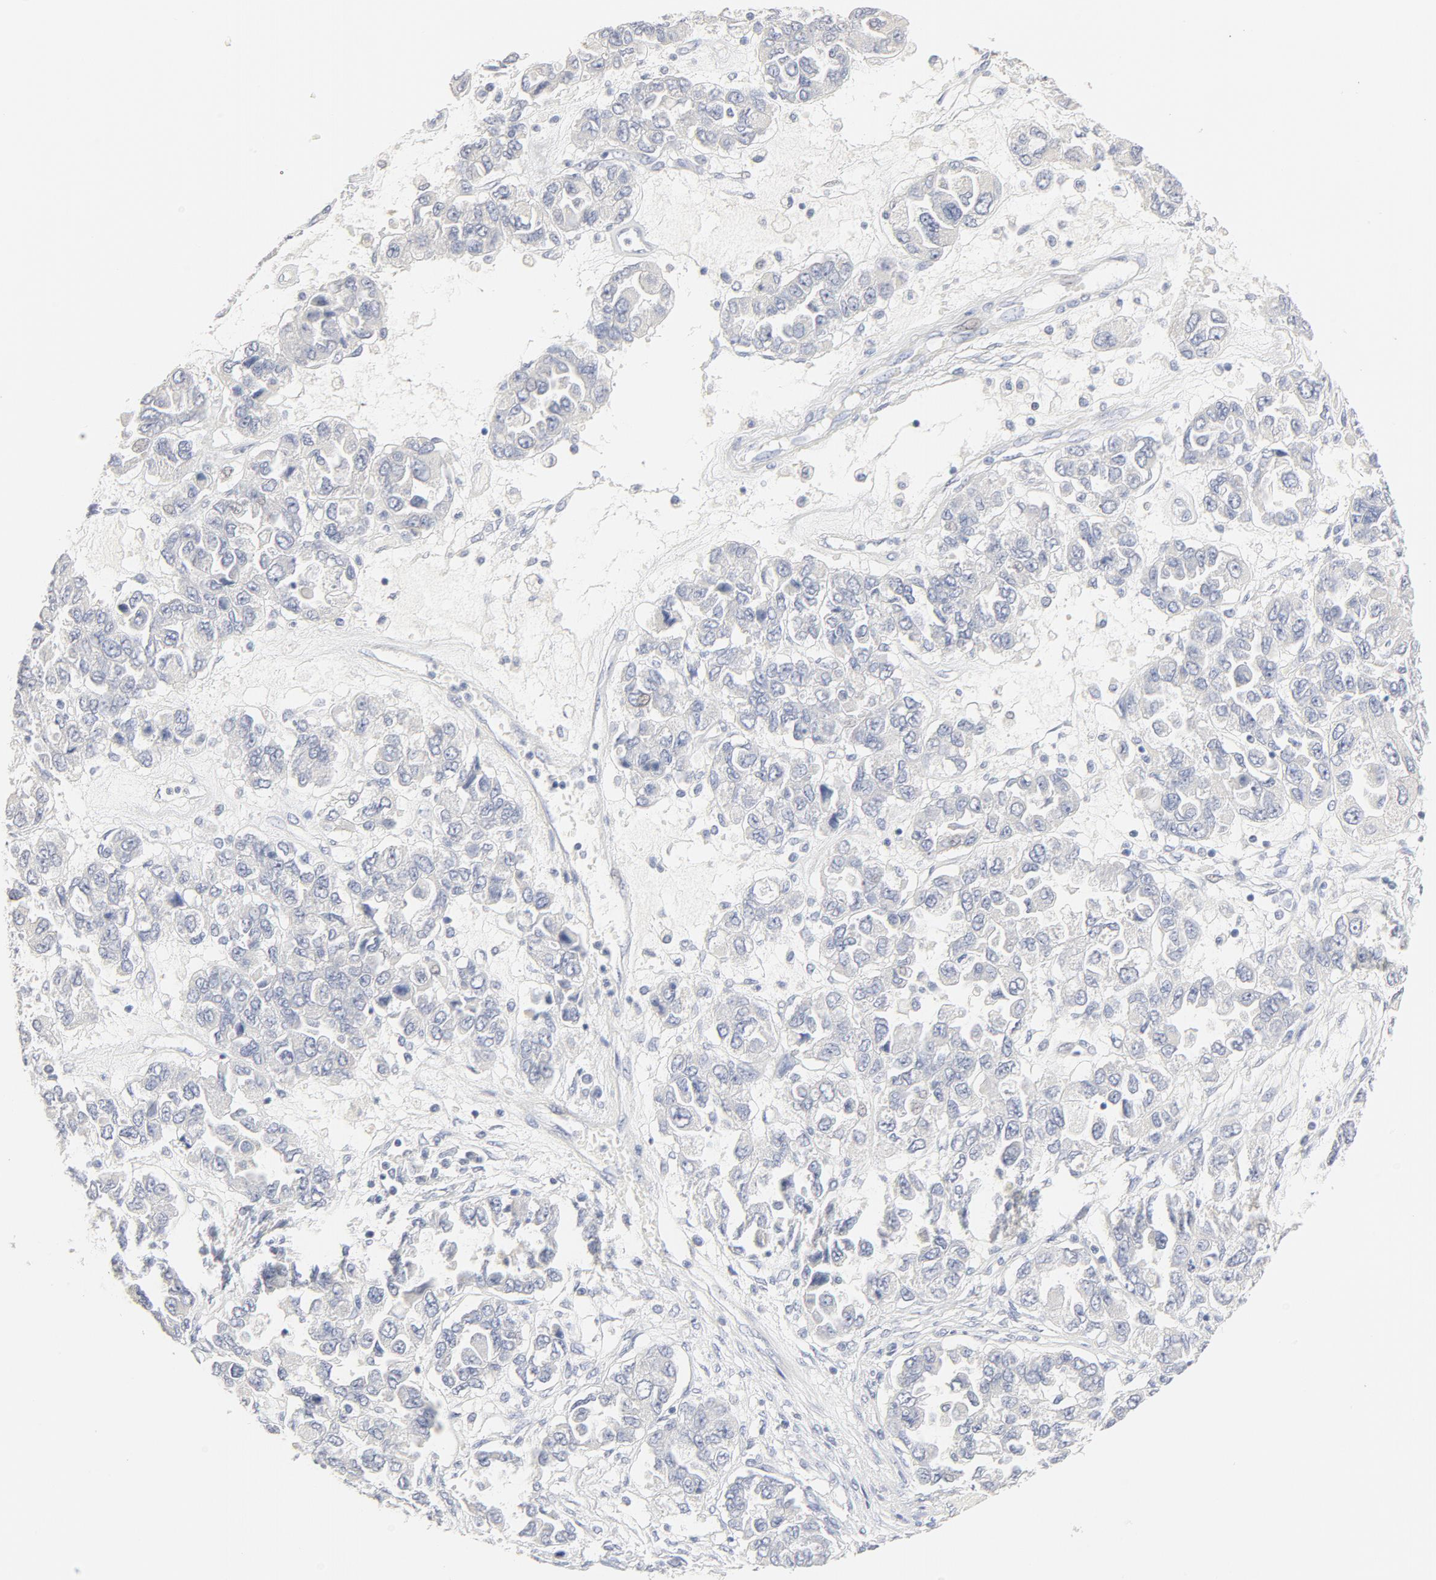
{"staining": {"intensity": "negative", "quantity": "none", "location": "none"}, "tissue": "ovarian cancer", "cell_type": "Tumor cells", "image_type": "cancer", "snomed": [{"axis": "morphology", "description": "Cystadenocarcinoma, serous, NOS"}, {"axis": "topography", "description": "Ovary"}], "caption": "Immunohistochemical staining of ovarian serous cystadenocarcinoma displays no significant positivity in tumor cells. Brightfield microscopy of immunohistochemistry (IHC) stained with DAB (brown) and hematoxylin (blue), captured at high magnification.", "gene": "FCGBP", "patient": {"sex": "female", "age": 84}}